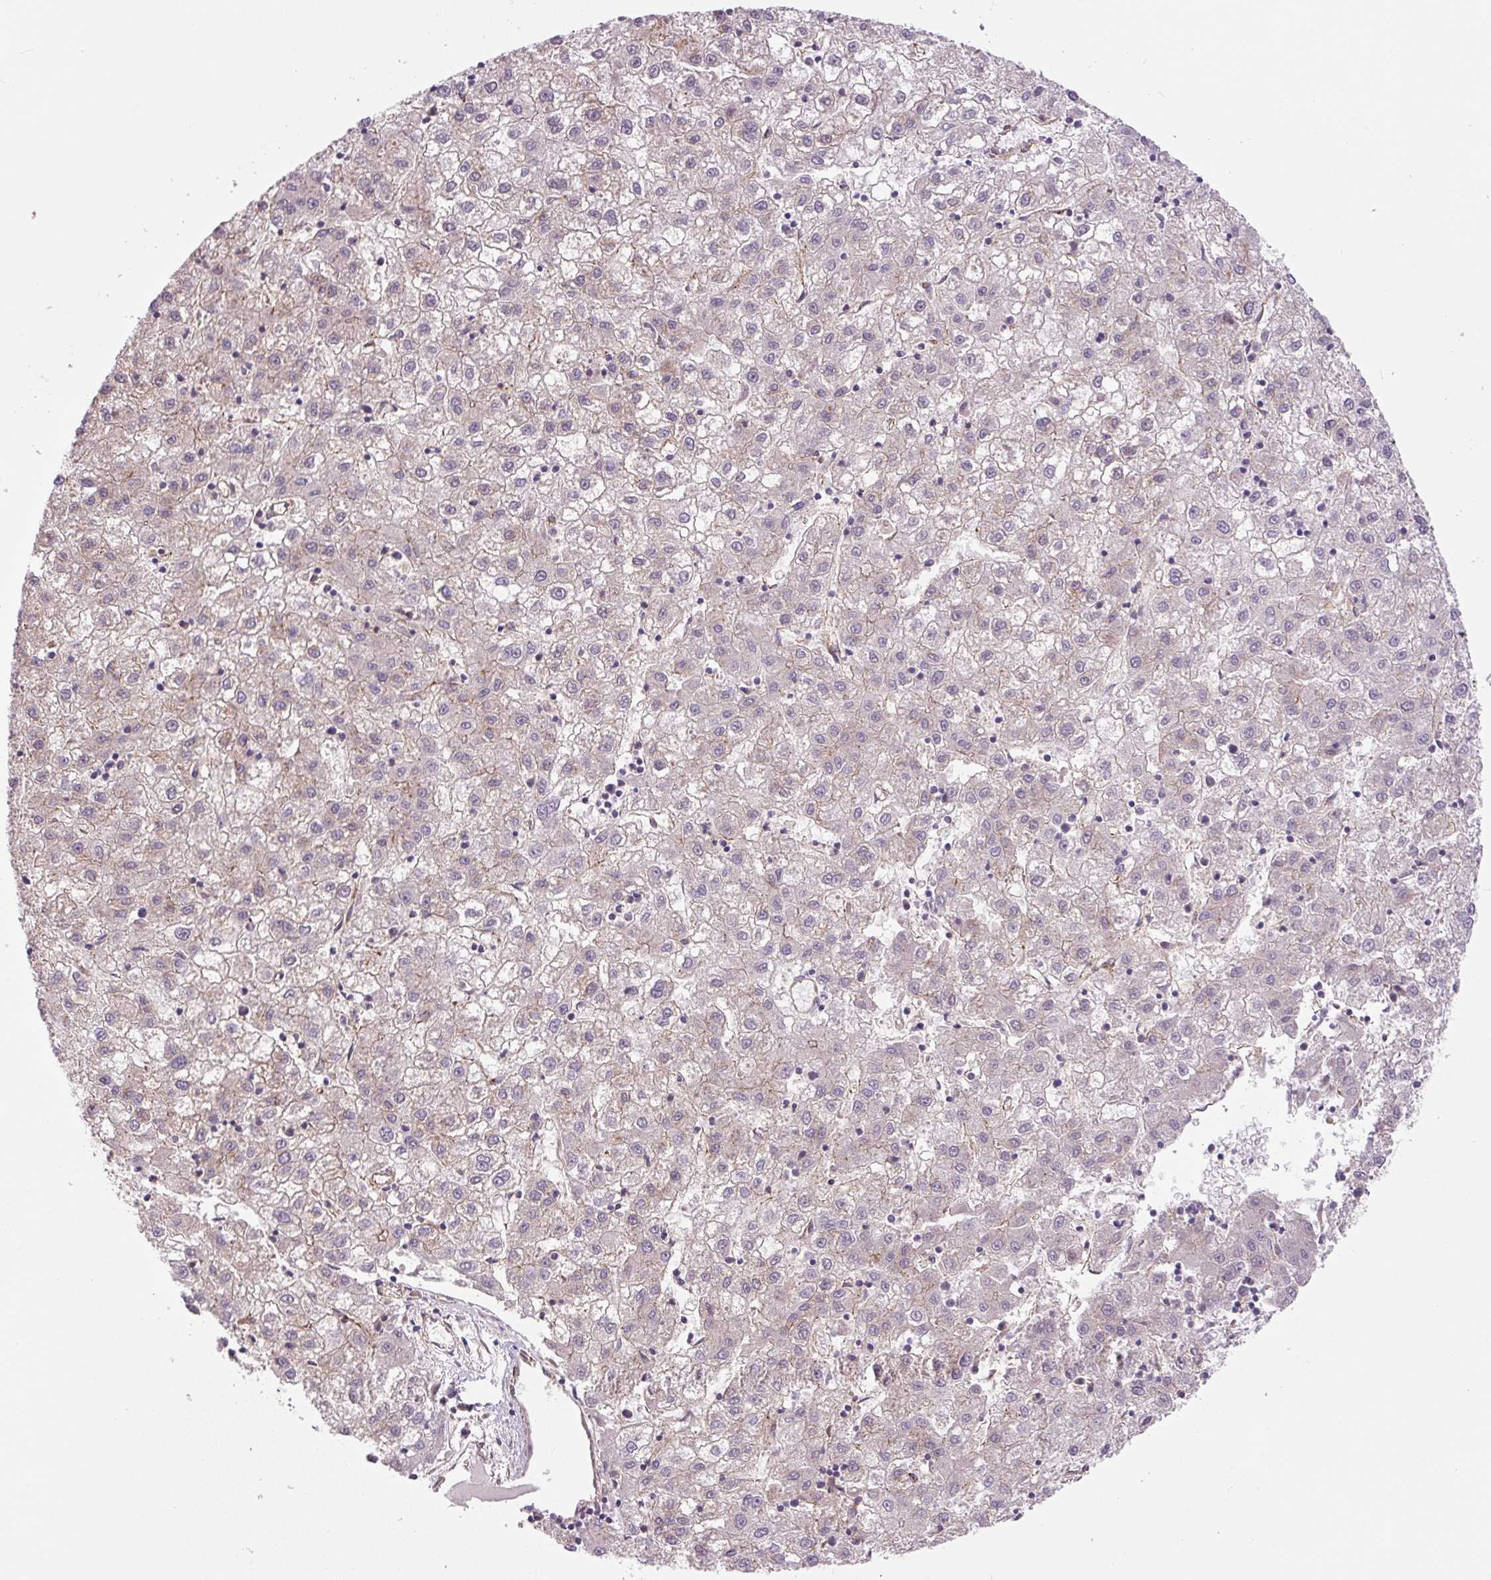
{"staining": {"intensity": "negative", "quantity": "none", "location": "none"}, "tissue": "liver cancer", "cell_type": "Tumor cells", "image_type": "cancer", "snomed": [{"axis": "morphology", "description": "Carcinoma, Hepatocellular, NOS"}, {"axis": "topography", "description": "Liver"}], "caption": "A micrograph of human hepatocellular carcinoma (liver) is negative for staining in tumor cells.", "gene": "SEPTIN10", "patient": {"sex": "male", "age": 72}}